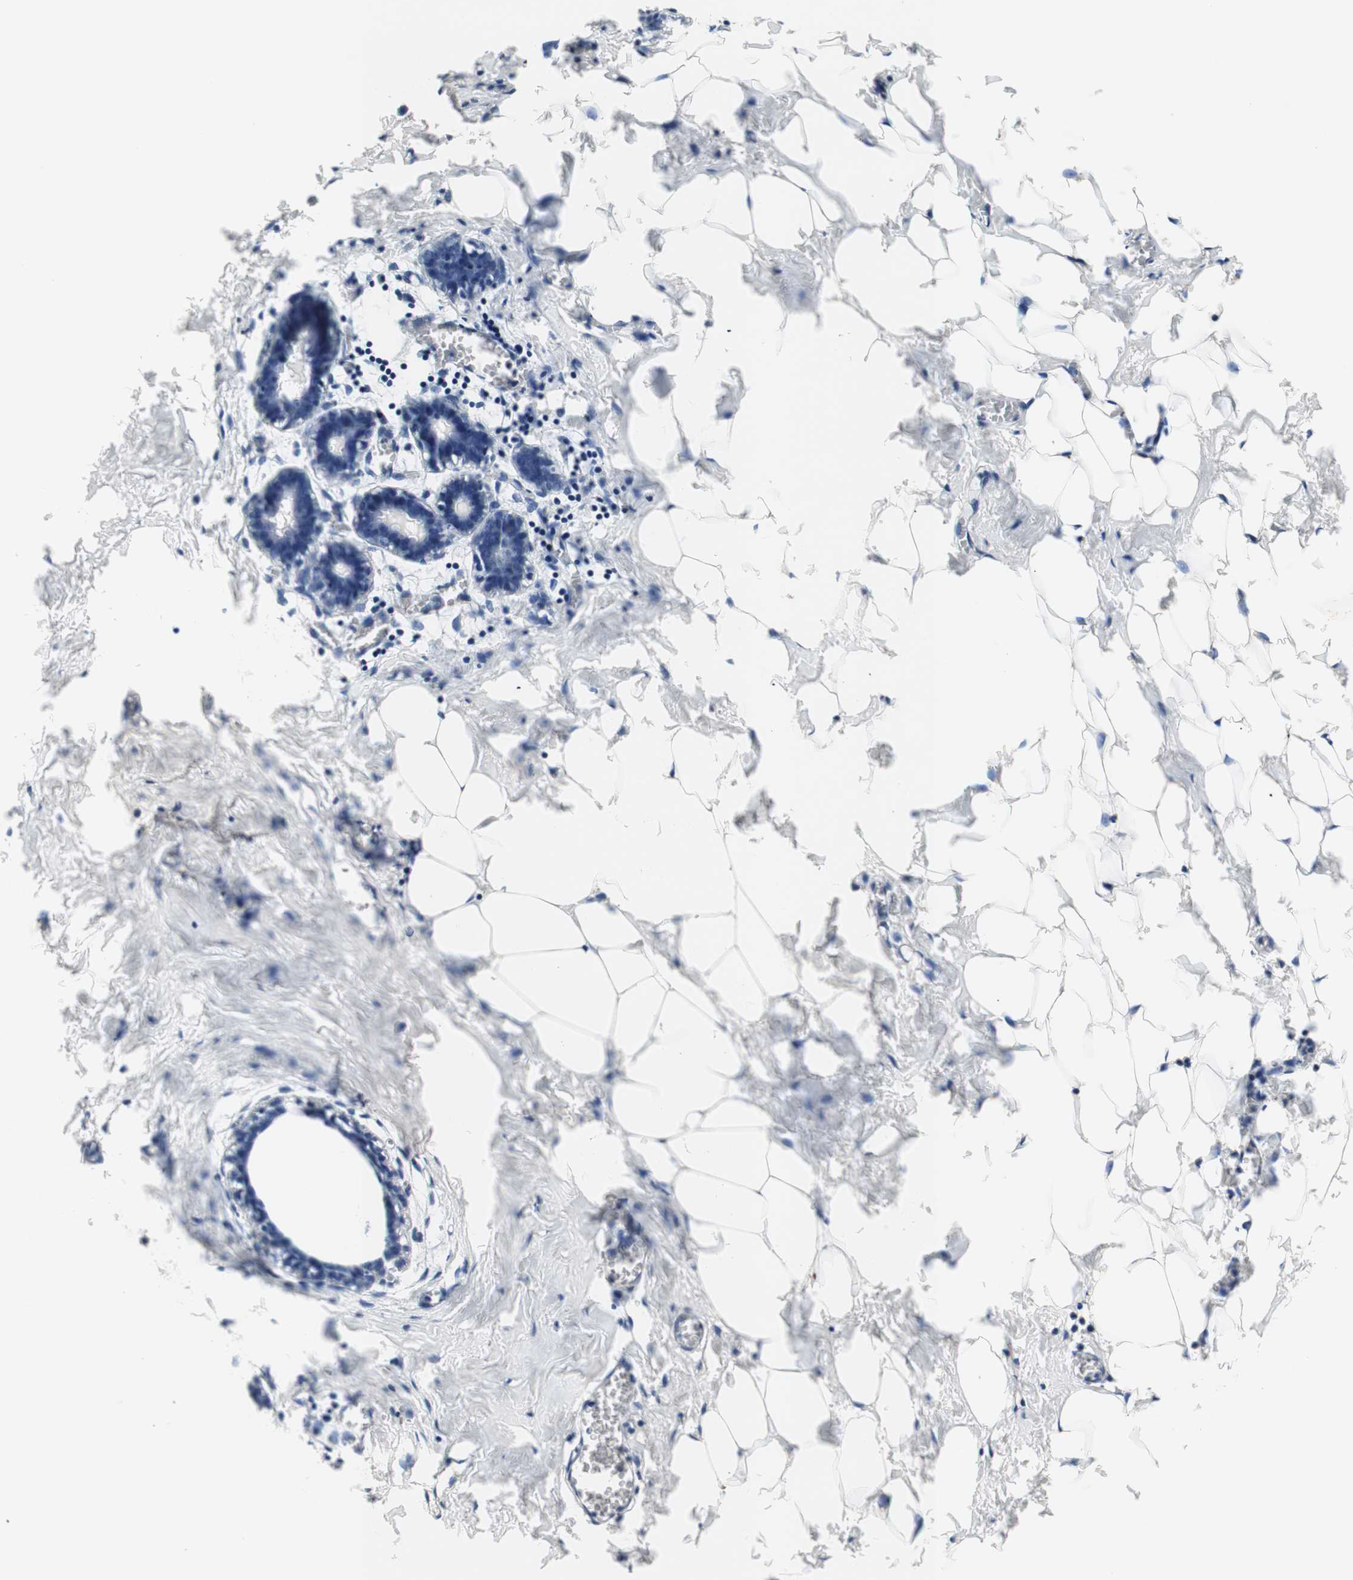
{"staining": {"intensity": "negative", "quantity": "none", "location": "none"}, "tissue": "breast", "cell_type": "Adipocytes", "image_type": "normal", "snomed": [{"axis": "morphology", "description": "Normal tissue, NOS"}, {"axis": "topography", "description": "Breast"}], "caption": "IHC histopathology image of normal breast: human breast stained with DAB shows no significant protein positivity in adipocytes.", "gene": "CDON", "patient": {"sex": "female", "age": 27}}